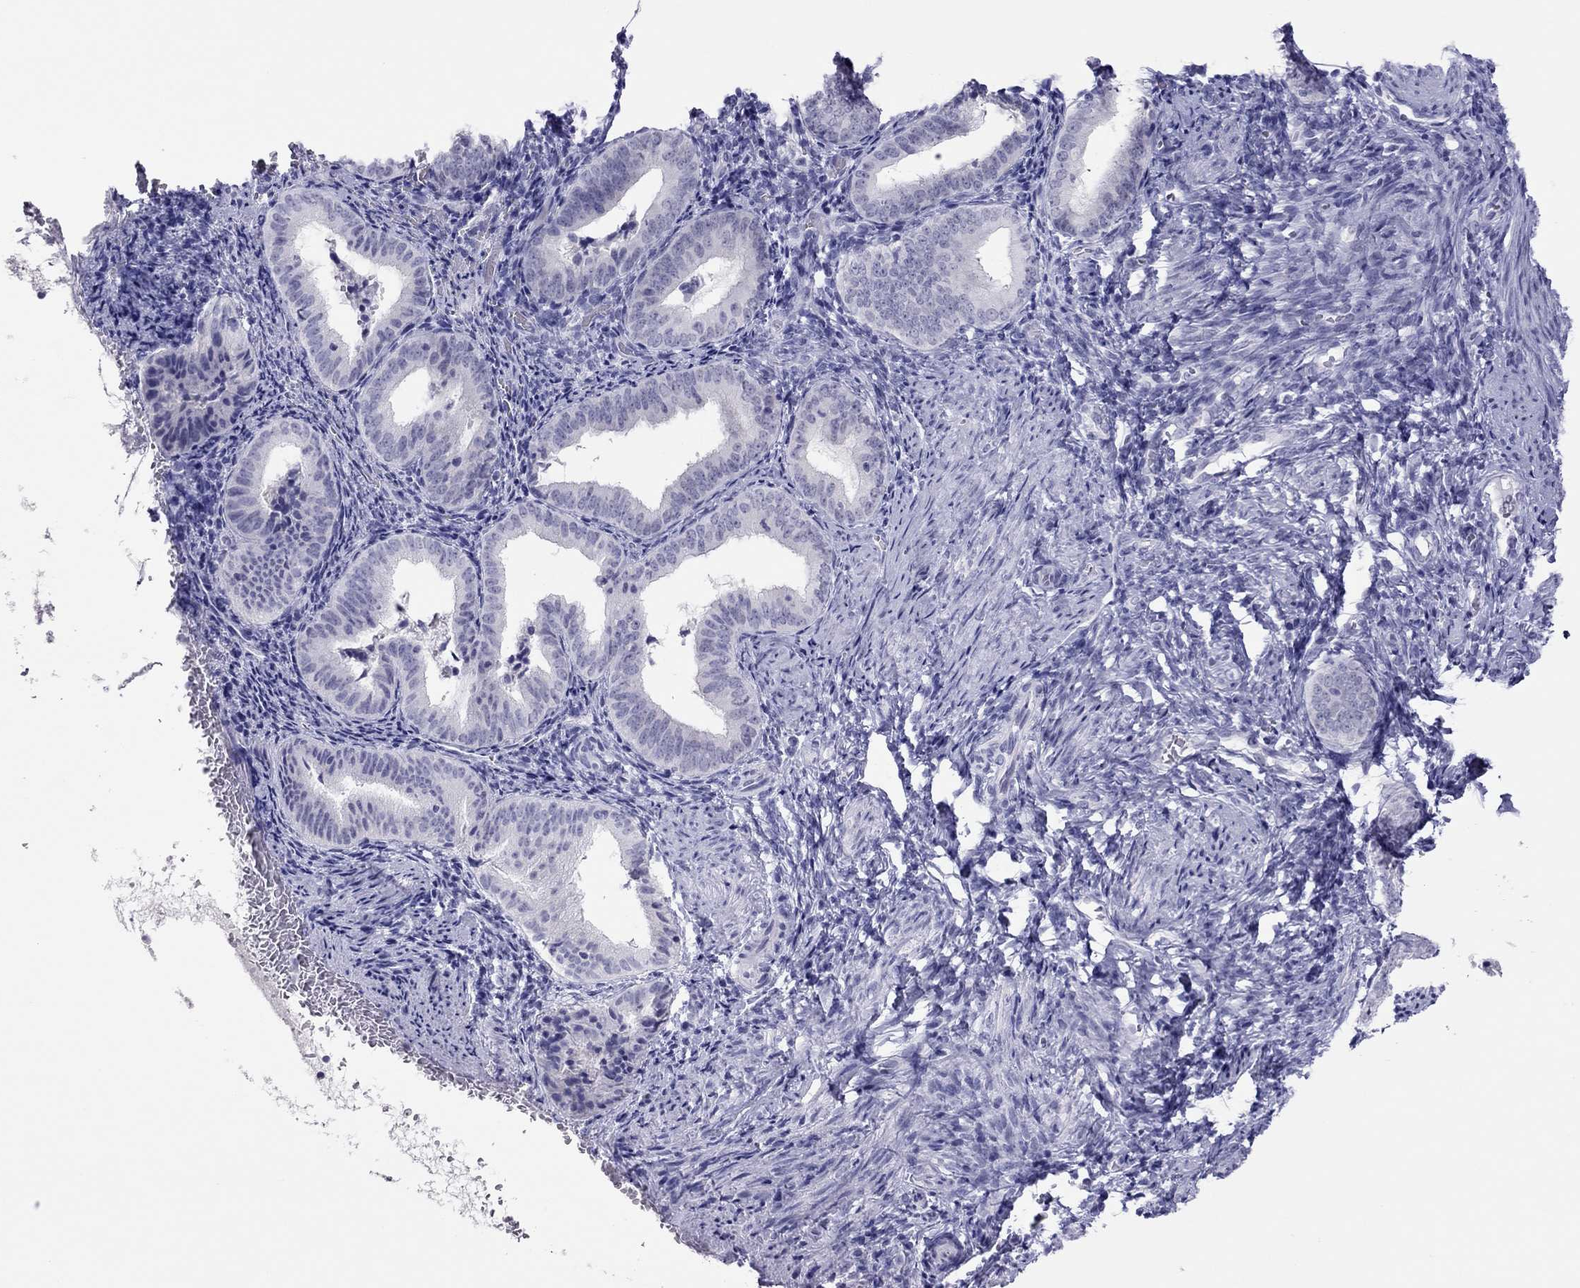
{"staining": {"intensity": "negative", "quantity": "none", "location": "none"}, "tissue": "endometrium", "cell_type": "Cells in endometrial stroma", "image_type": "normal", "snomed": [{"axis": "morphology", "description": "Normal tissue, NOS"}, {"axis": "topography", "description": "Endometrium"}], "caption": "Cells in endometrial stroma are negative for brown protein staining in unremarkable endometrium. The staining is performed using DAB (3,3'-diaminobenzidine) brown chromogen with nuclei counter-stained in using hematoxylin.", "gene": "CHRNB3", "patient": {"sex": "female", "age": 42}}